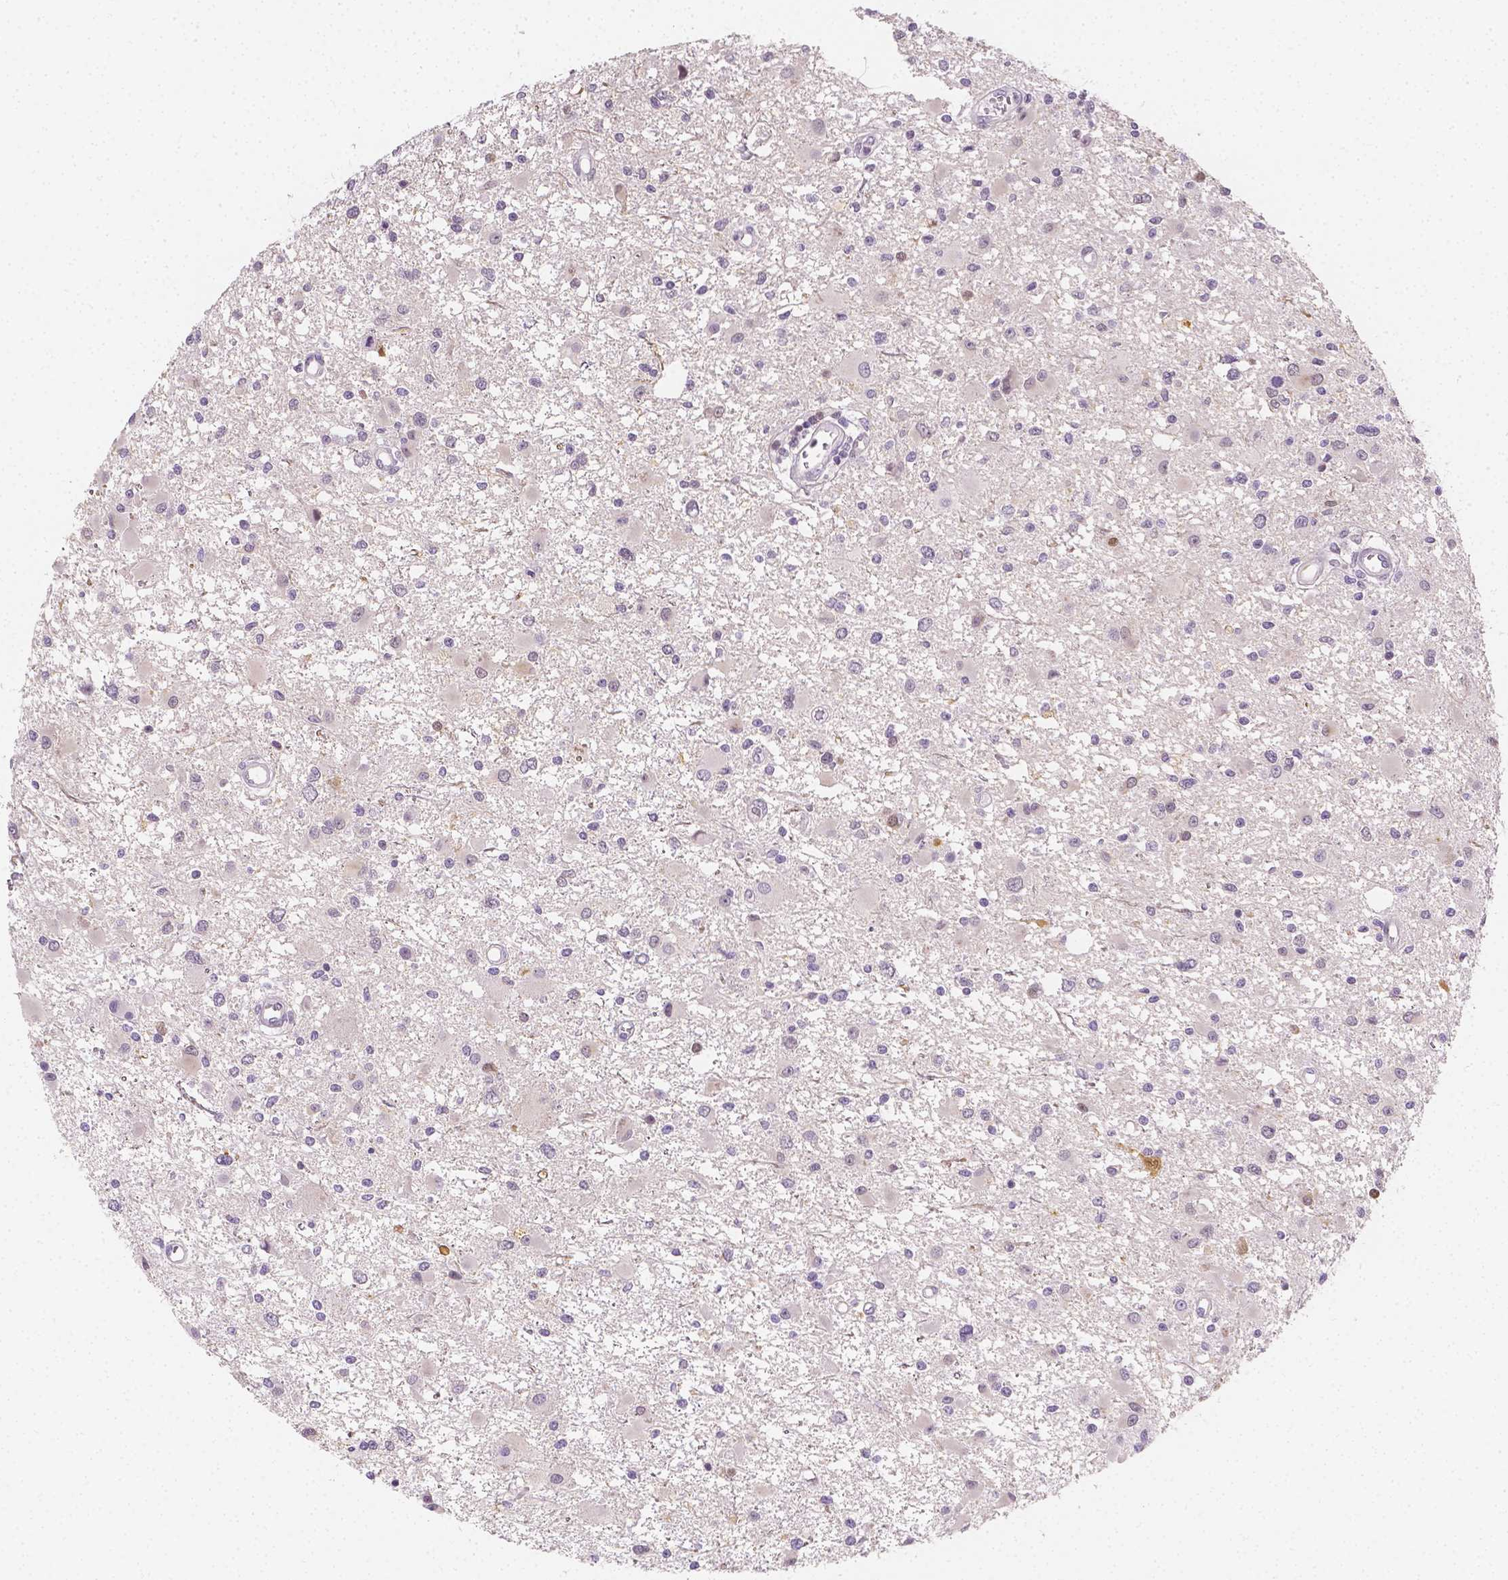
{"staining": {"intensity": "negative", "quantity": "none", "location": "none"}, "tissue": "glioma", "cell_type": "Tumor cells", "image_type": "cancer", "snomed": [{"axis": "morphology", "description": "Glioma, malignant, High grade"}, {"axis": "topography", "description": "Brain"}], "caption": "Glioma was stained to show a protein in brown. There is no significant expression in tumor cells. (DAB (3,3'-diaminobenzidine) IHC with hematoxylin counter stain).", "gene": "SGTB", "patient": {"sex": "male", "age": 54}}